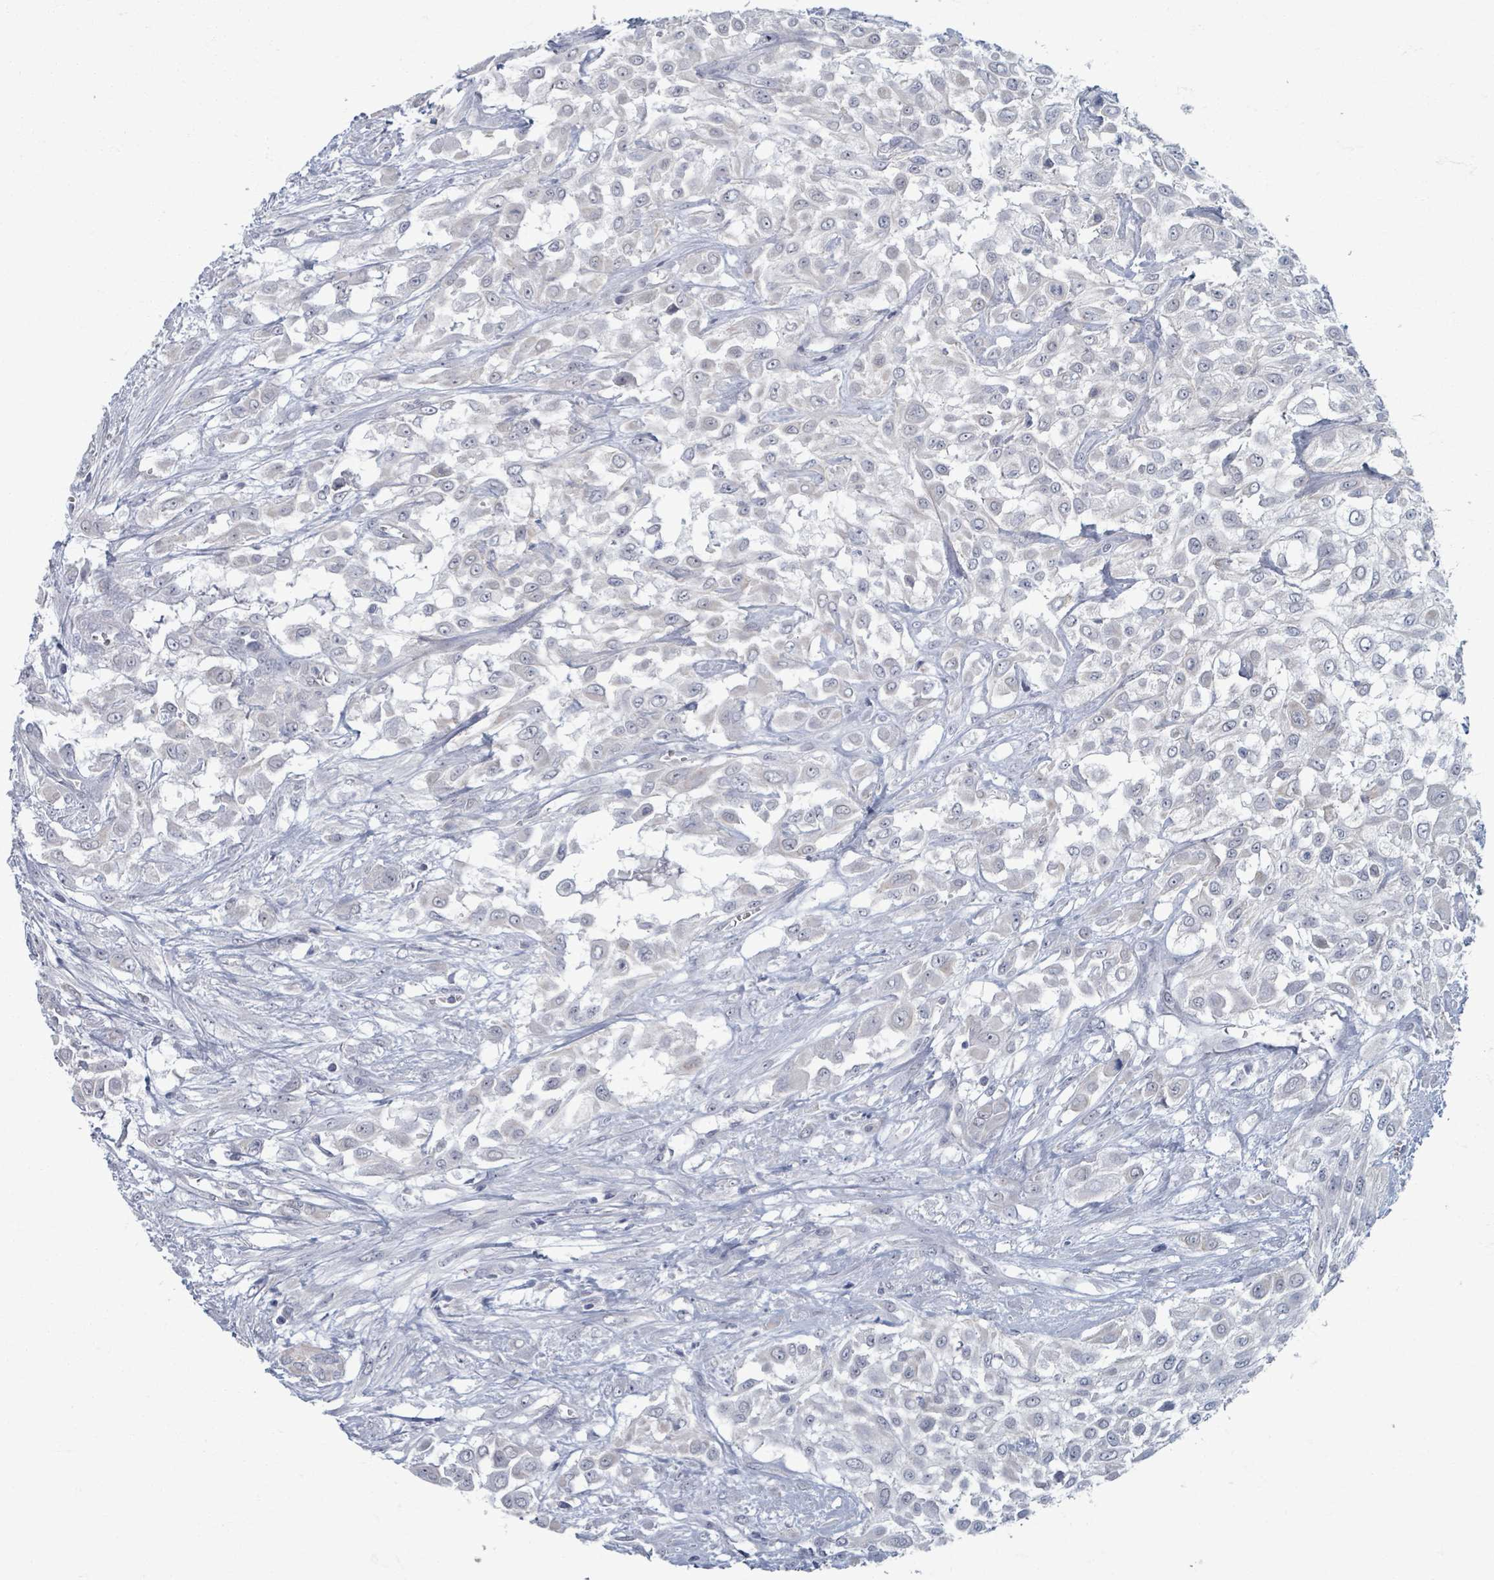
{"staining": {"intensity": "negative", "quantity": "none", "location": "none"}, "tissue": "urothelial cancer", "cell_type": "Tumor cells", "image_type": "cancer", "snomed": [{"axis": "morphology", "description": "Urothelial carcinoma, High grade"}, {"axis": "topography", "description": "Urinary bladder"}], "caption": "Human urothelial cancer stained for a protein using IHC exhibits no expression in tumor cells.", "gene": "WNT11", "patient": {"sex": "male", "age": 57}}